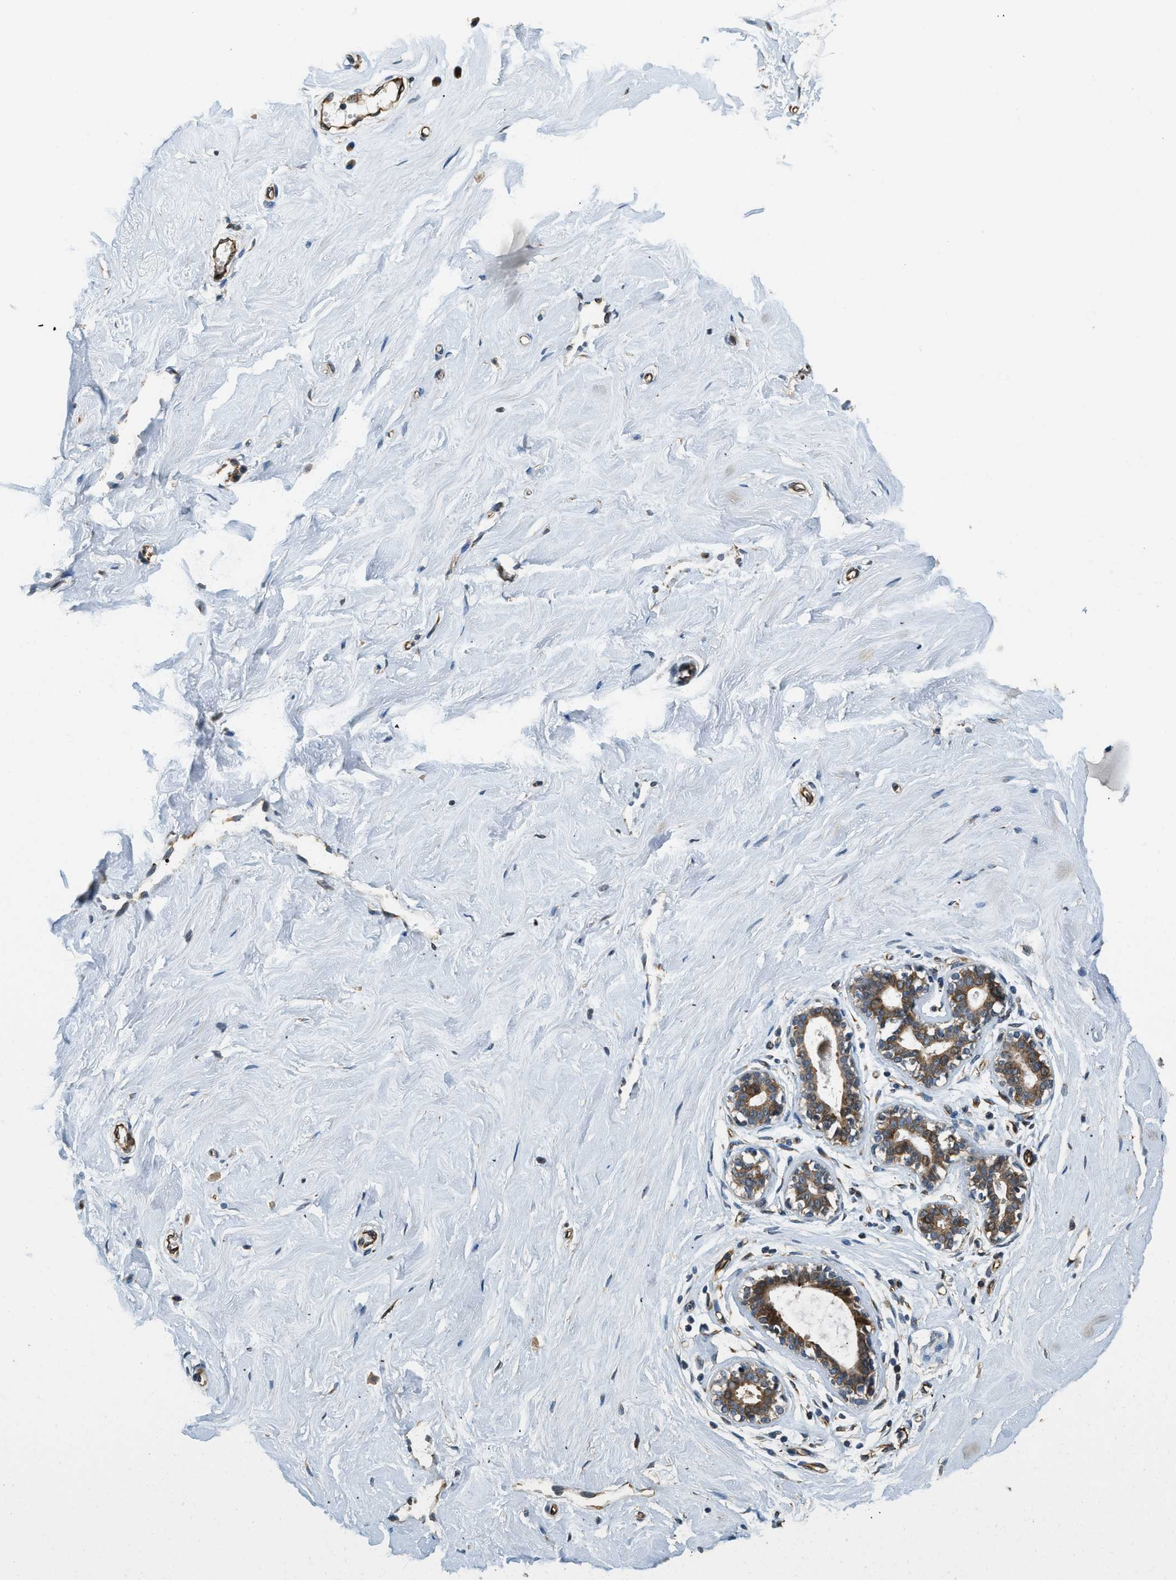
{"staining": {"intensity": "negative", "quantity": "none", "location": "none"}, "tissue": "breast", "cell_type": "Adipocytes", "image_type": "normal", "snomed": [{"axis": "morphology", "description": "Normal tissue, NOS"}, {"axis": "topography", "description": "Breast"}], "caption": "A high-resolution photomicrograph shows IHC staining of unremarkable breast, which shows no significant positivity in adipocytes. (Stains: DAB immunohistochemistry with hematoxylin counter stain, Microscopy: brightfield microscopy at high magnification).", "gene": "ALOX12", "patient": {"sex": "female", "age": 23}}